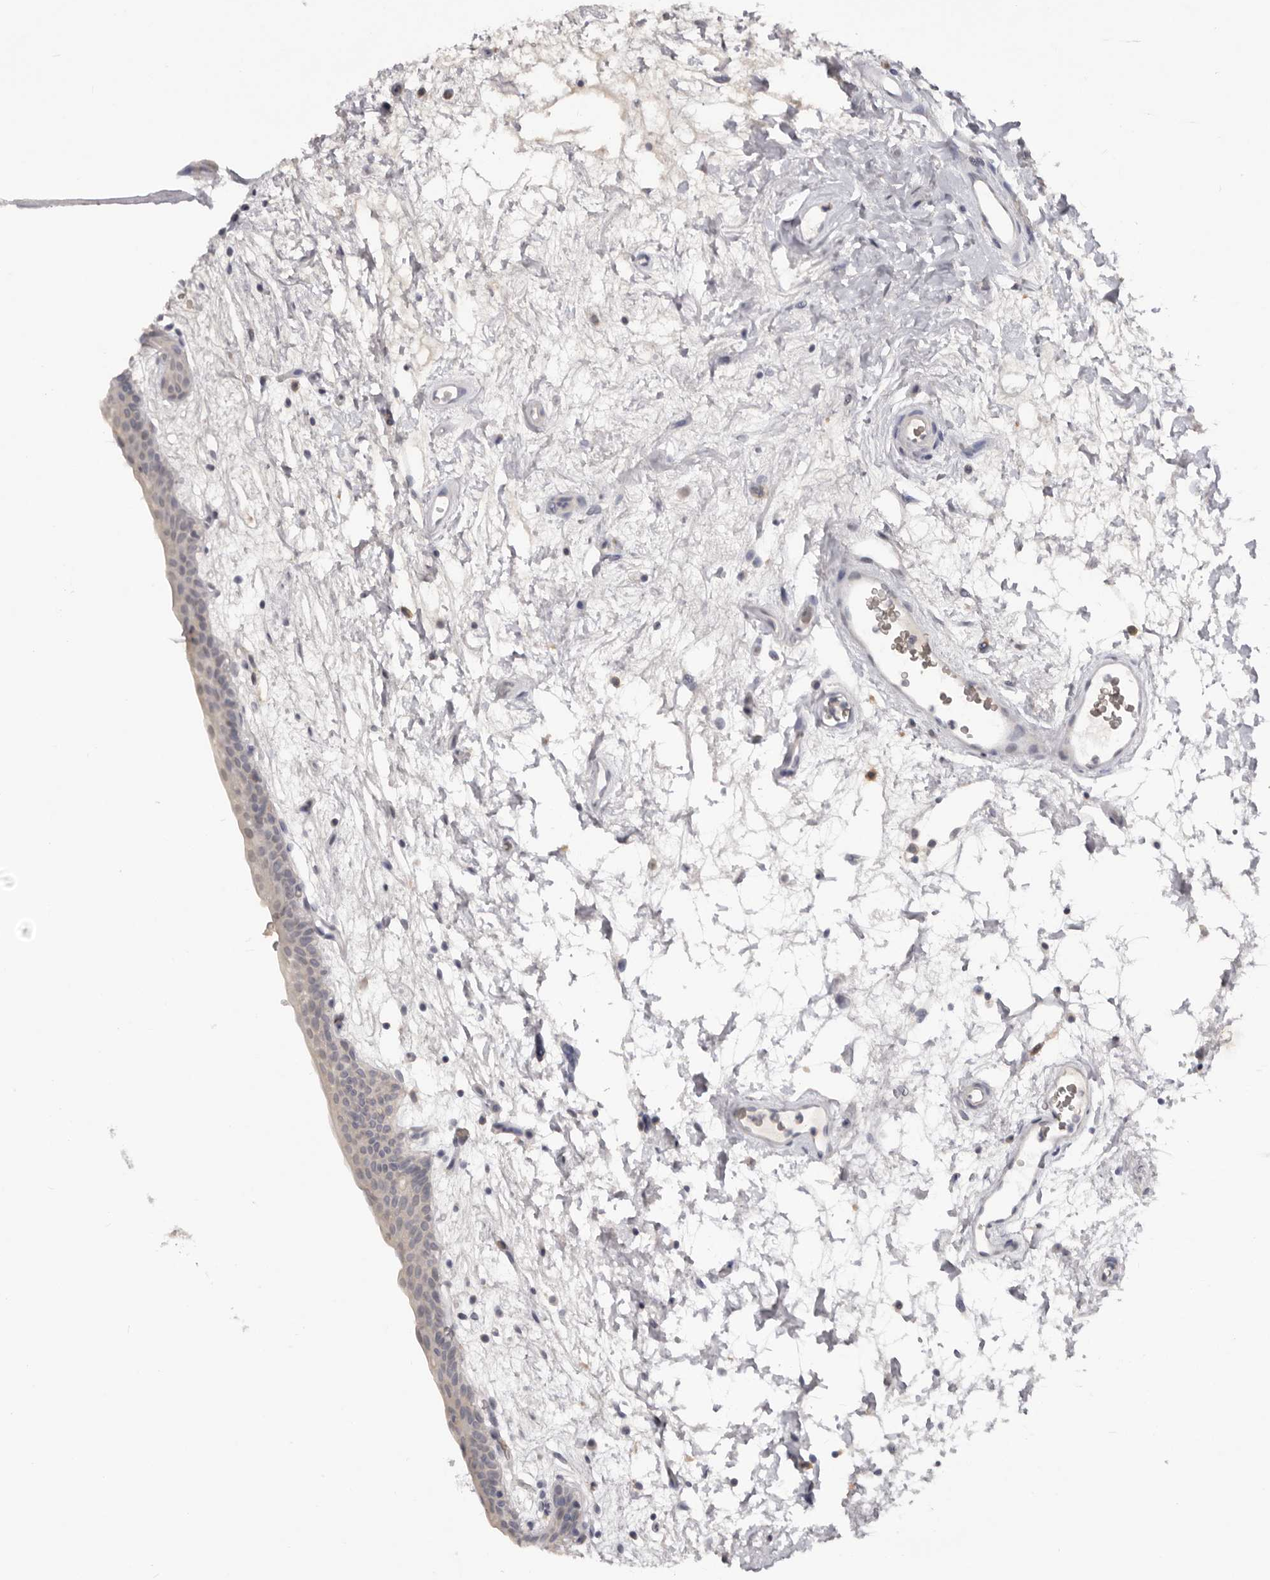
{"staining": {"intensity": "weak", "quantity": "<25%", "location": "cytoplasmic/membranous"}, "tissue": "urinary bladder", "cell_type": "Urothelial cells", "image_type": "normal", "snomed": [{"axis": "morphology", "description": "Normal tissue, NOS"}, {"axis": "topography", "description": "Urinary bladder"}], "caption": "This is a image of immunohistochemistry (IHC) staining of benign urinary bladder, which shows no positivity in urothelial cells. (DAB (3,3'-diaminobenzidine) IHC, high magnification).", "gene": "TNR", "patient": {"sex": "male", "age": 83}}